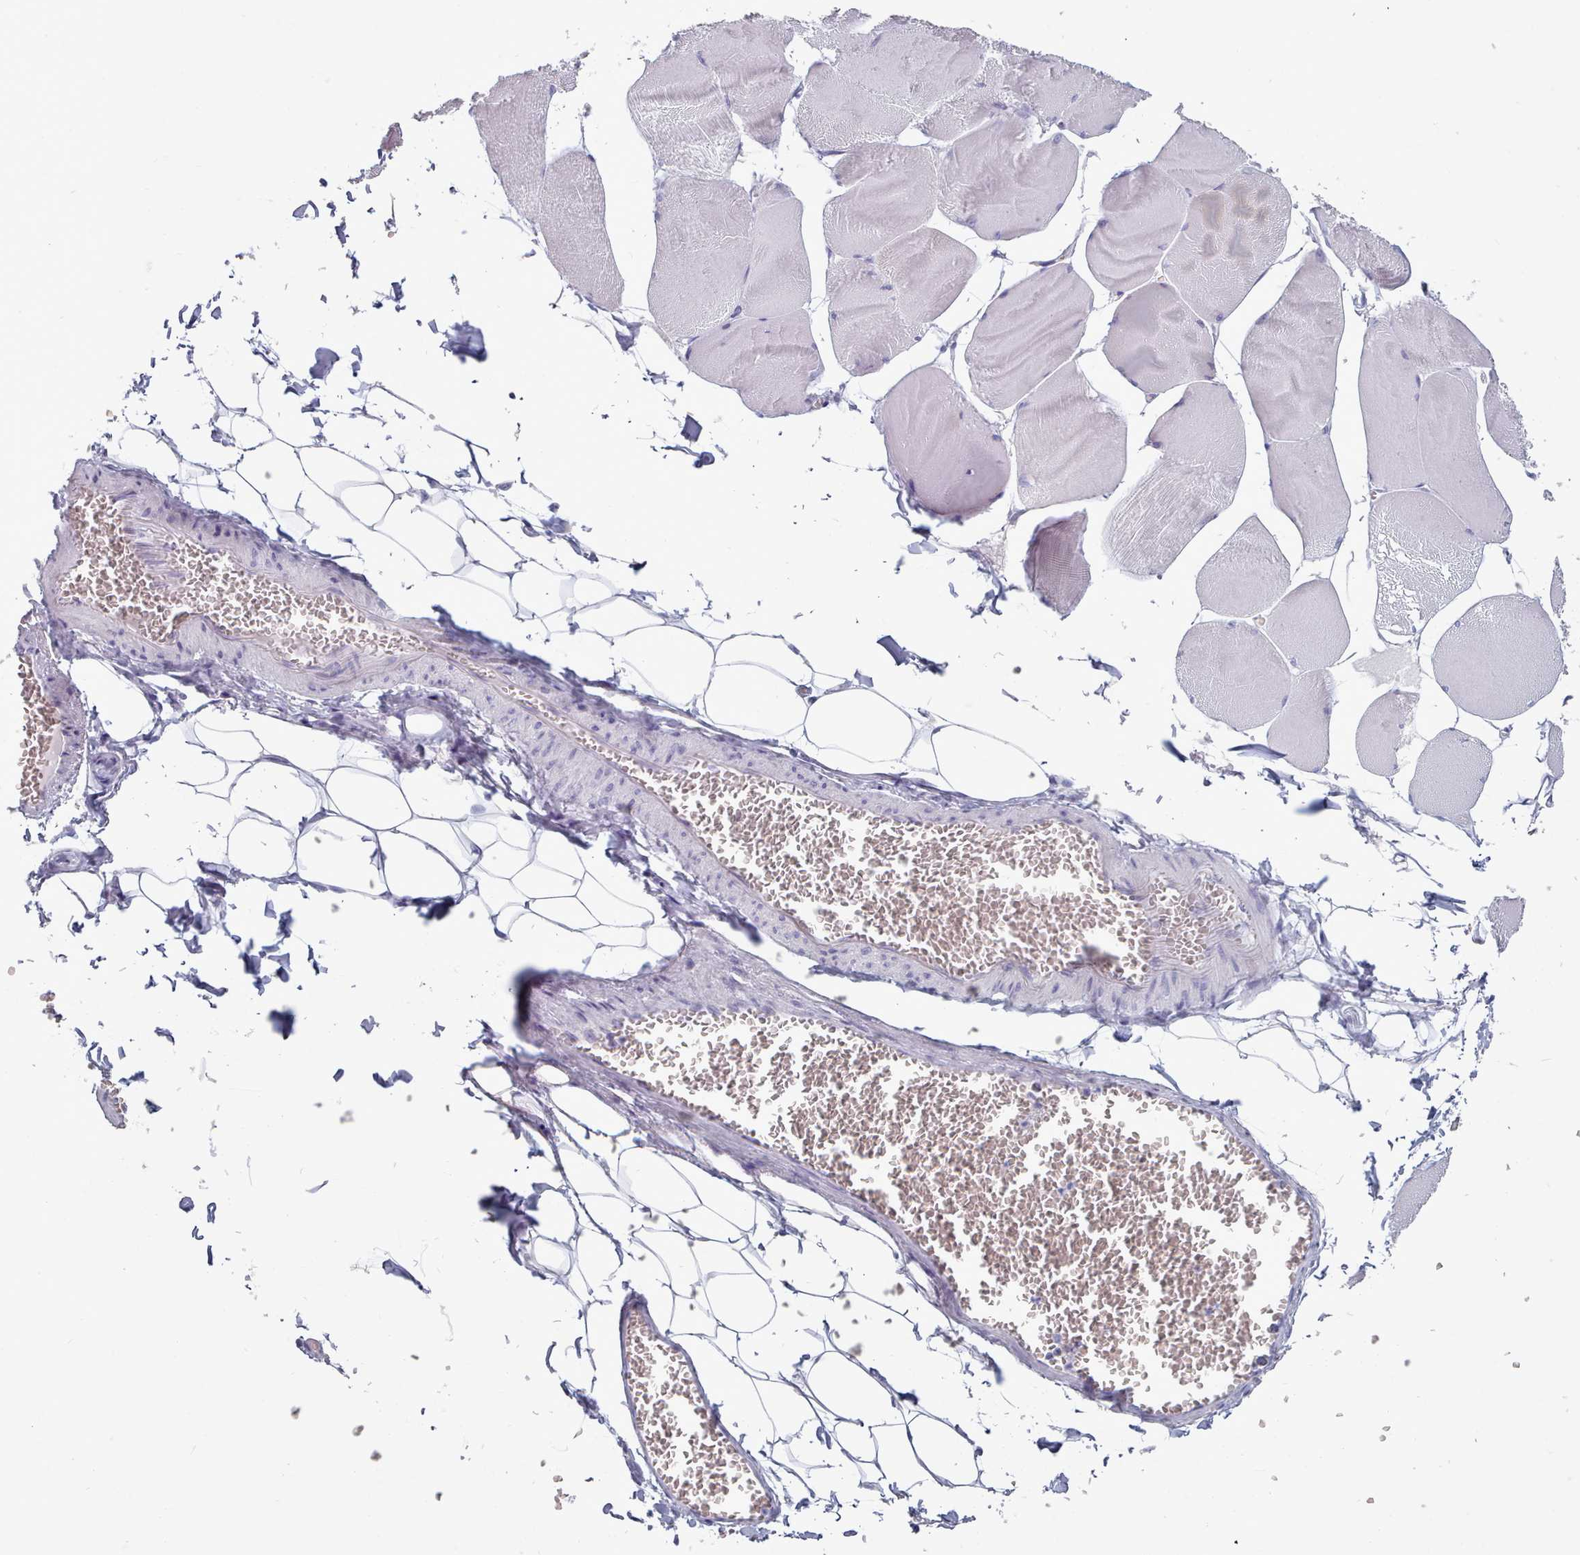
{"staining": {"intensity": "negative", "quantity": "none", "location": "none"}, "tissue": "skeletal muscle", "cell_type": "Myocytes", "image_type": "normal", "snomed": [{"axis": "morphology", "description": "Normal tissue, NOS"}, {"axis": "morphology", "description": "Basal cell carcinoma"}, {"axis": "topography", "description": "Skeletal muscle"}], "caption": "Immunohistochemical staining of unremarkable skeletal muscle shows no significant expression in myocytes. (Brightfield microscopy of DAB IHC at high magnification).", "gene": "HAO1", "patient": {"sex": "female", "age": 64}}